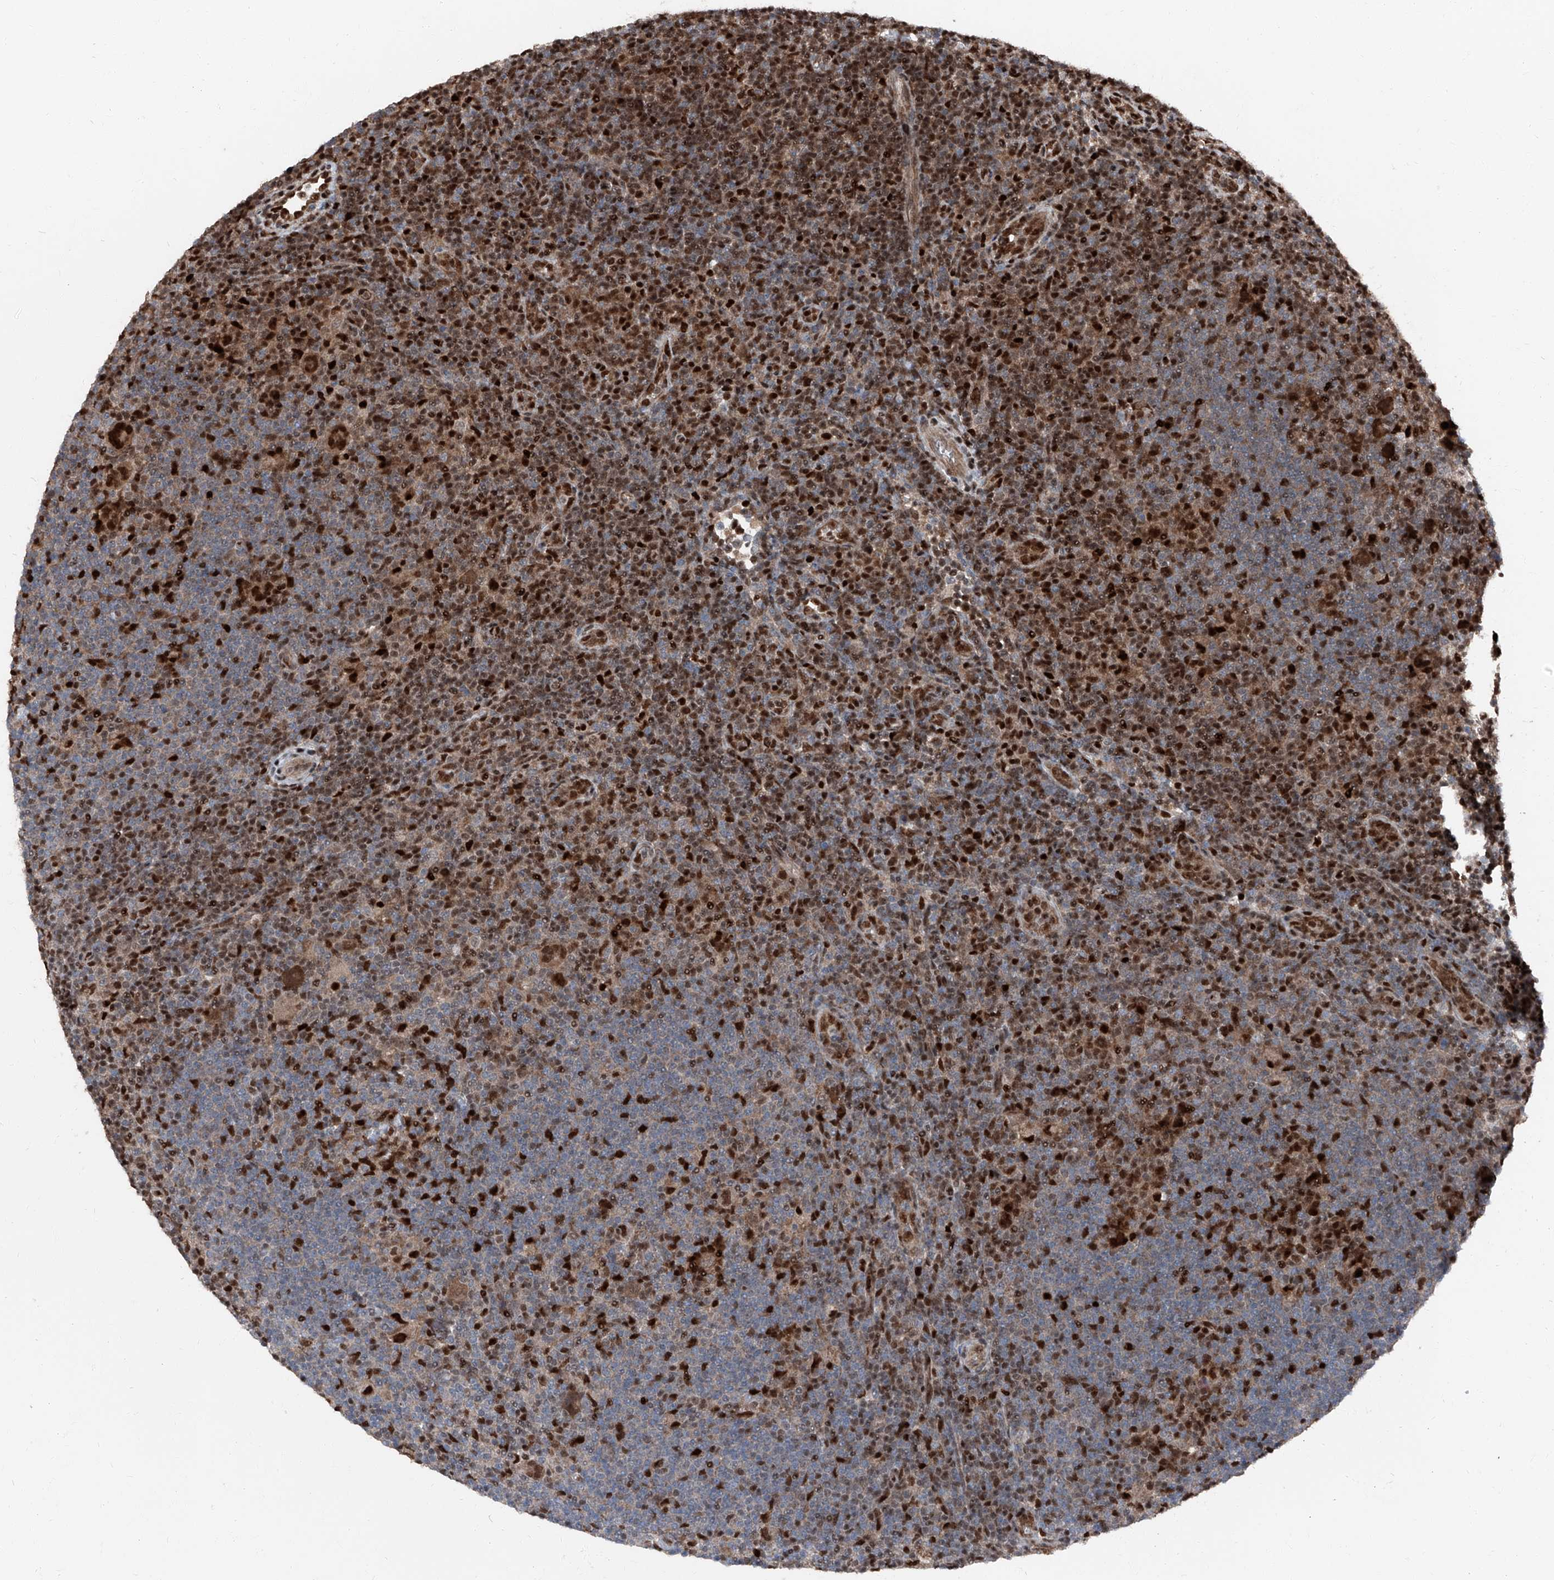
{"staining": {"intensity": "strong", "quantity": "25%-75%", "location": "nuclear"}, "tissue": "lymphoma", "cell_type": "Tumor cells", "image_type": "cancer", "snomed": [{"axis": "morphology", "description": "Hodgkin's disease, NOS"}, {"axis": "topography", "description": "Lymph node"}], "caption": "About 25%-75% of tumor cells in human lymphoma reveal strong nuclear protein positivity as visualized by brown immunohistochemical staining.", "gene": "FKBP5", "patient": {"sex": "female", "age": 57}}